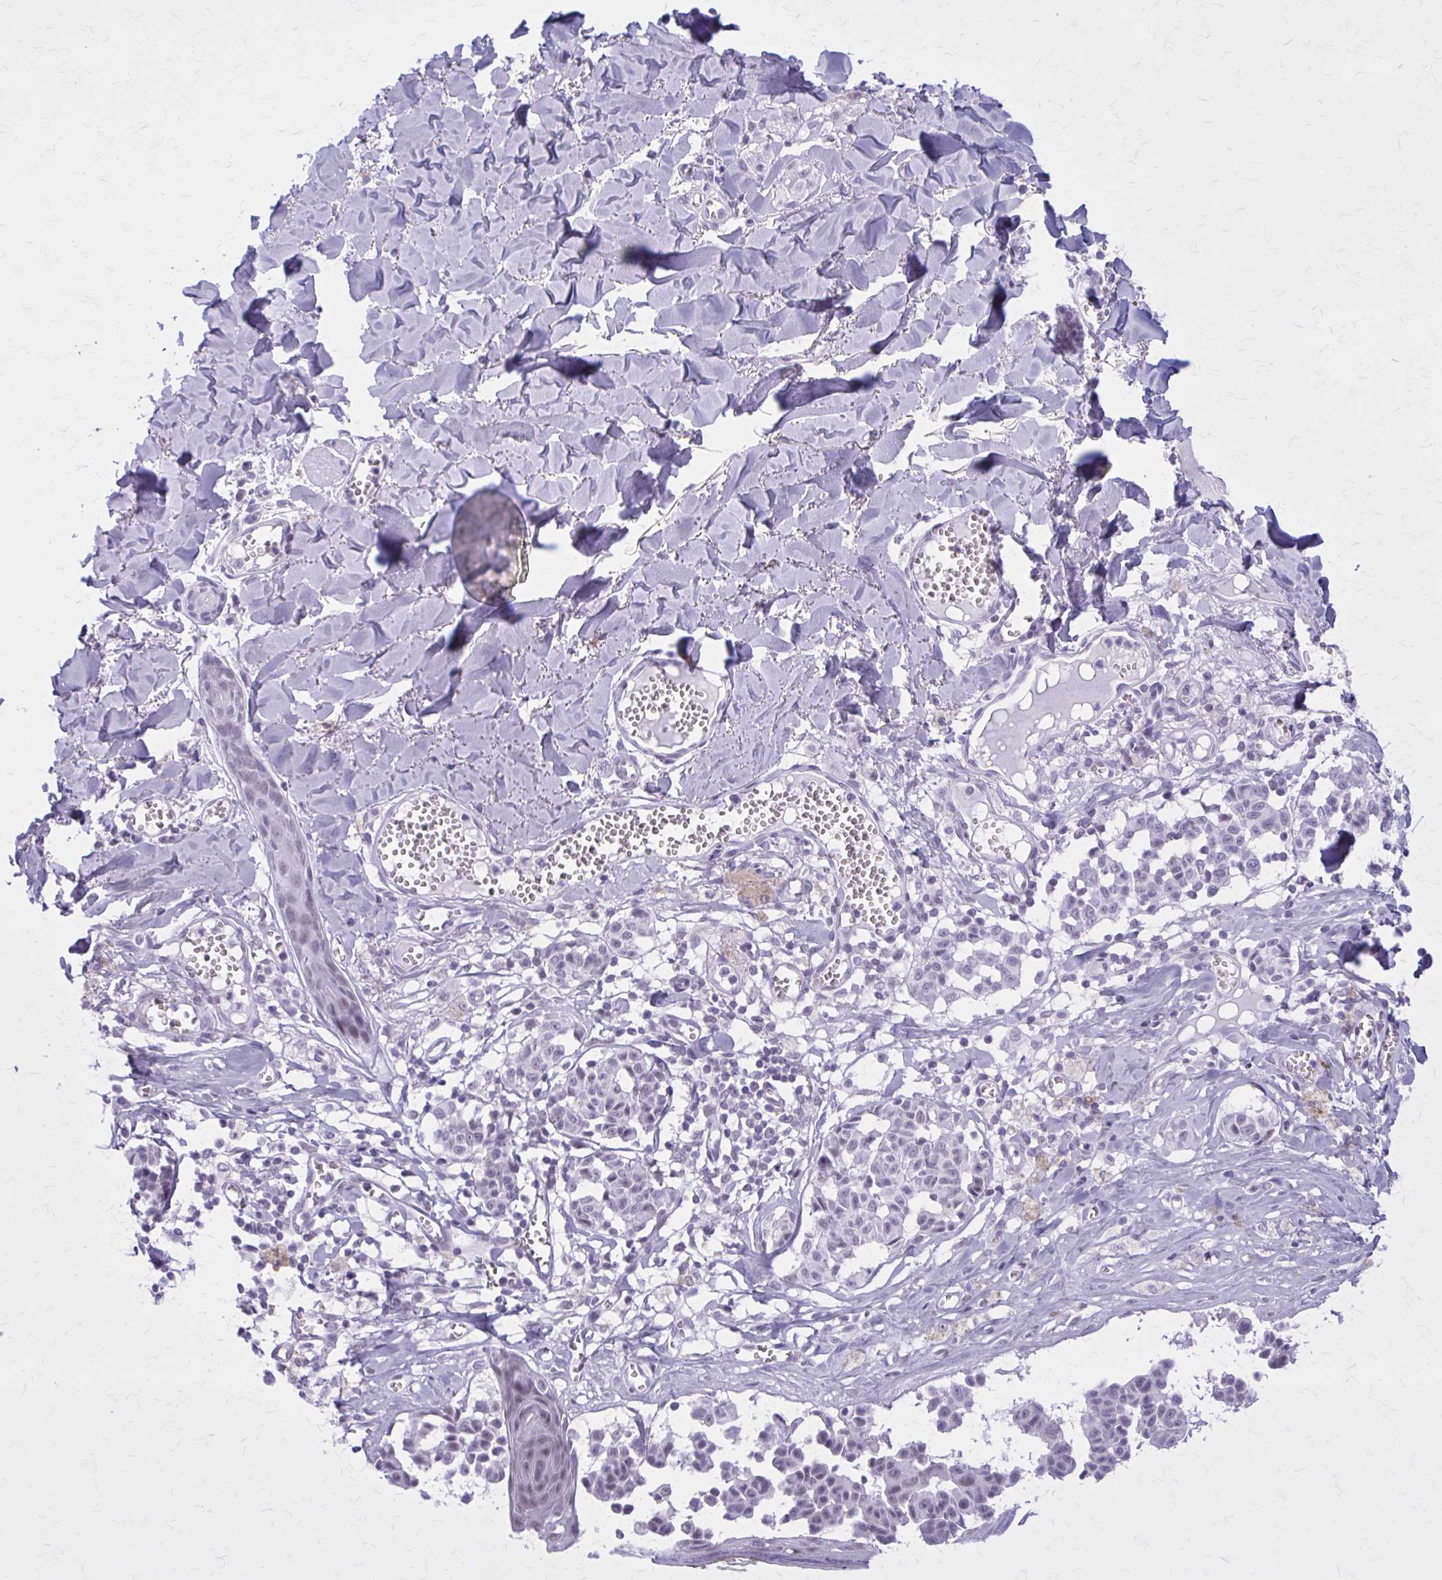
{"staining": {"intensity": "negative", "quantity": "none", "location": "none"}, "tissue": "melanoma", "cell_type": "Tumor cells", "image_type": "cancer", "snomed": [{"axis": "morphology", "description": "Malignant melanoma, NOS"}, {"axis": "topography", "description": "Skin"}], "caption": "Immunohistochemistry of human melanoma reveals no staining in tumor cells. (Immunohistochemistry, brightfield microscopy, high magnification).", "gene": "GAD1", "patient": {"sex": "female", "age": 43}}